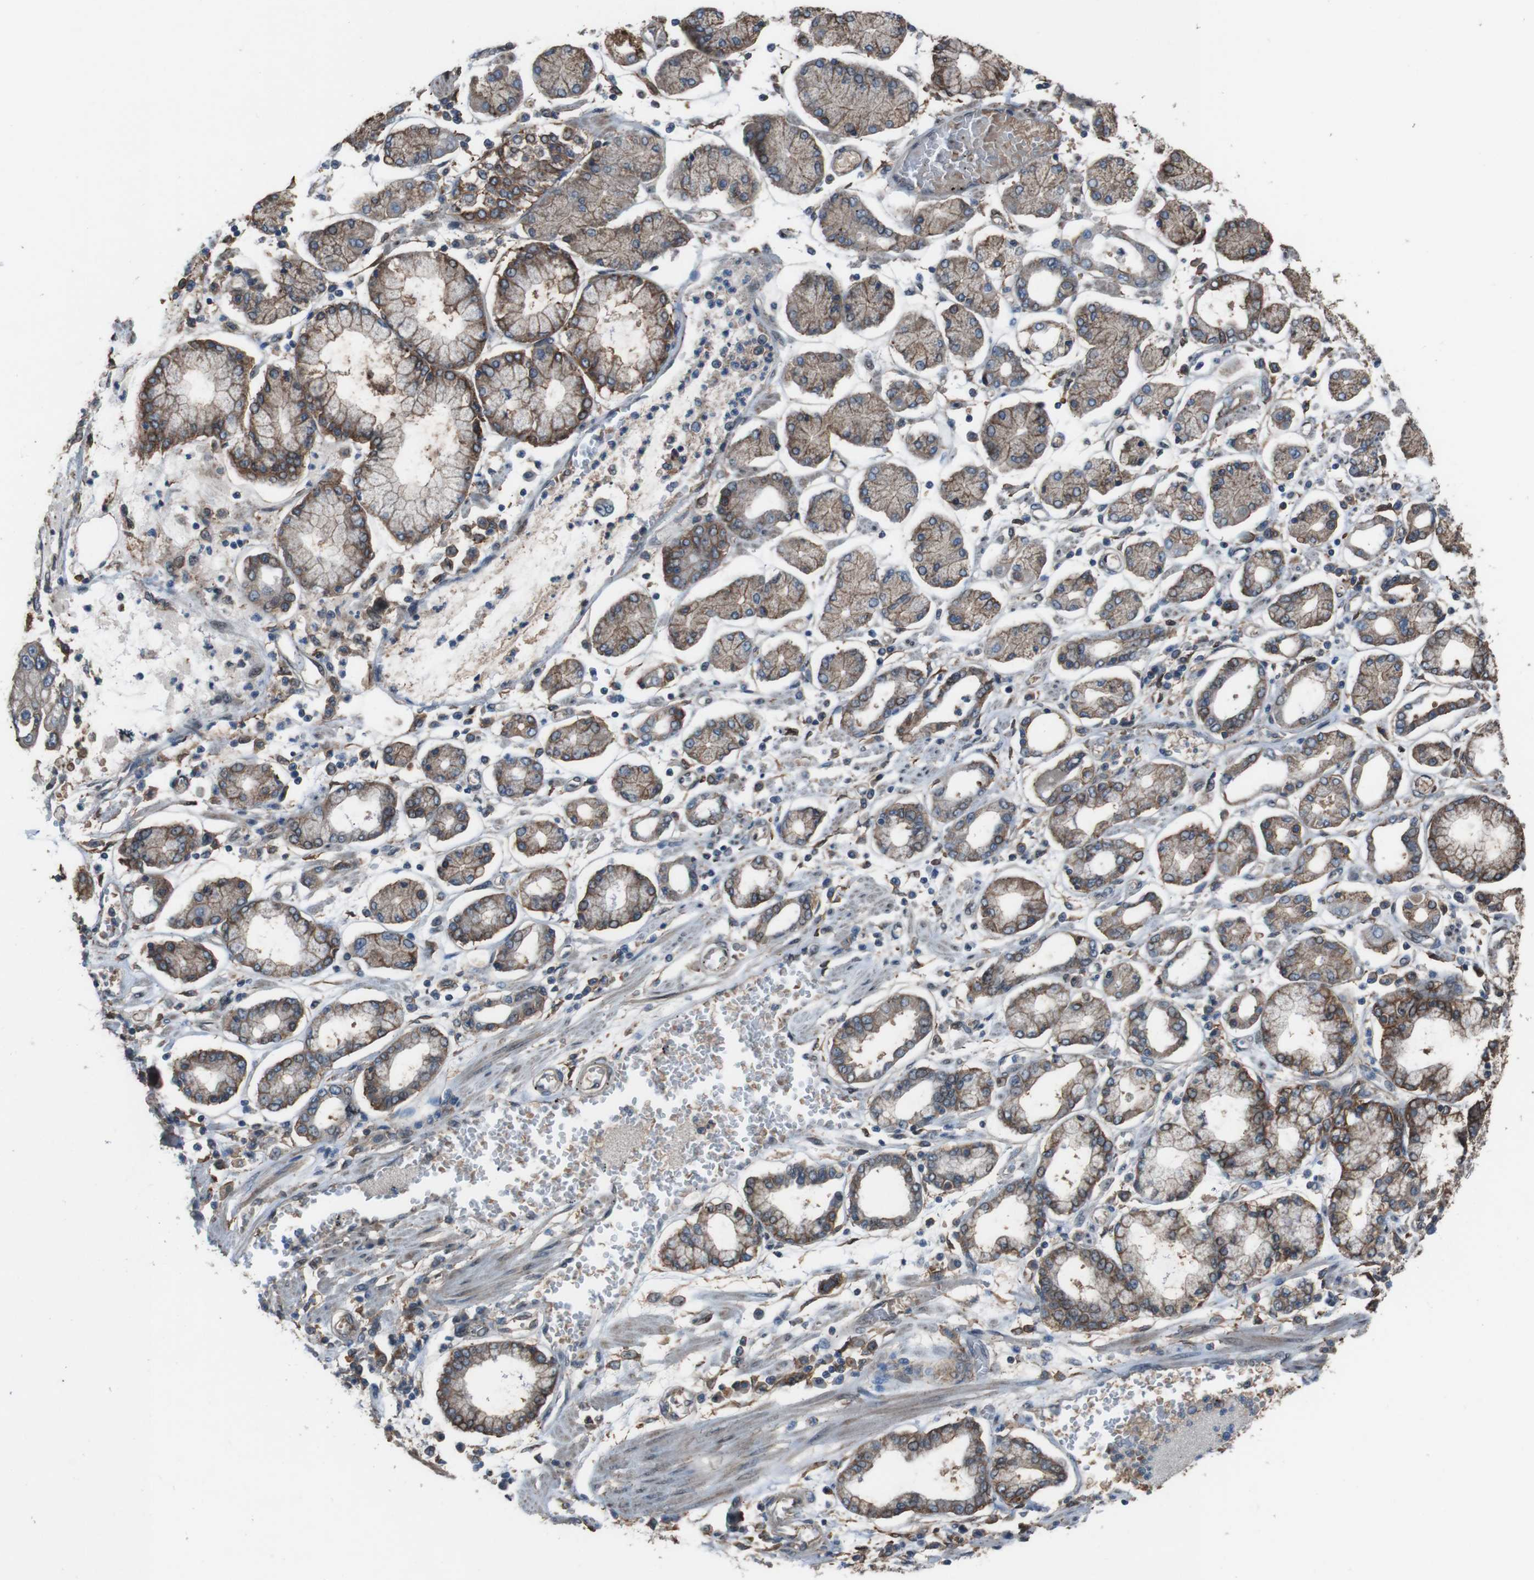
{"staining": {"intensity": "moderate", "quantity": ">75%", "location": "cytoplasmic/membranous"}, "tissue": "stomach cancer", "cell_type": "Tumor cells", "image_type": "cancer", "snomed": [{"axis": "morphology", "description": "Adenocarcinoma, NOS"}, {"axis": "topography", "description": "Stomach"}], "caption": "An immunohistochemistry micrograph of neoplastic tissue is shown. Protein staining in brown labels moderate cytoplasmic/membranous positivity in stomach cancer within tumor cells.", "gene": "ATP2B1", "patient": {"sex": "male", "age": 76}}